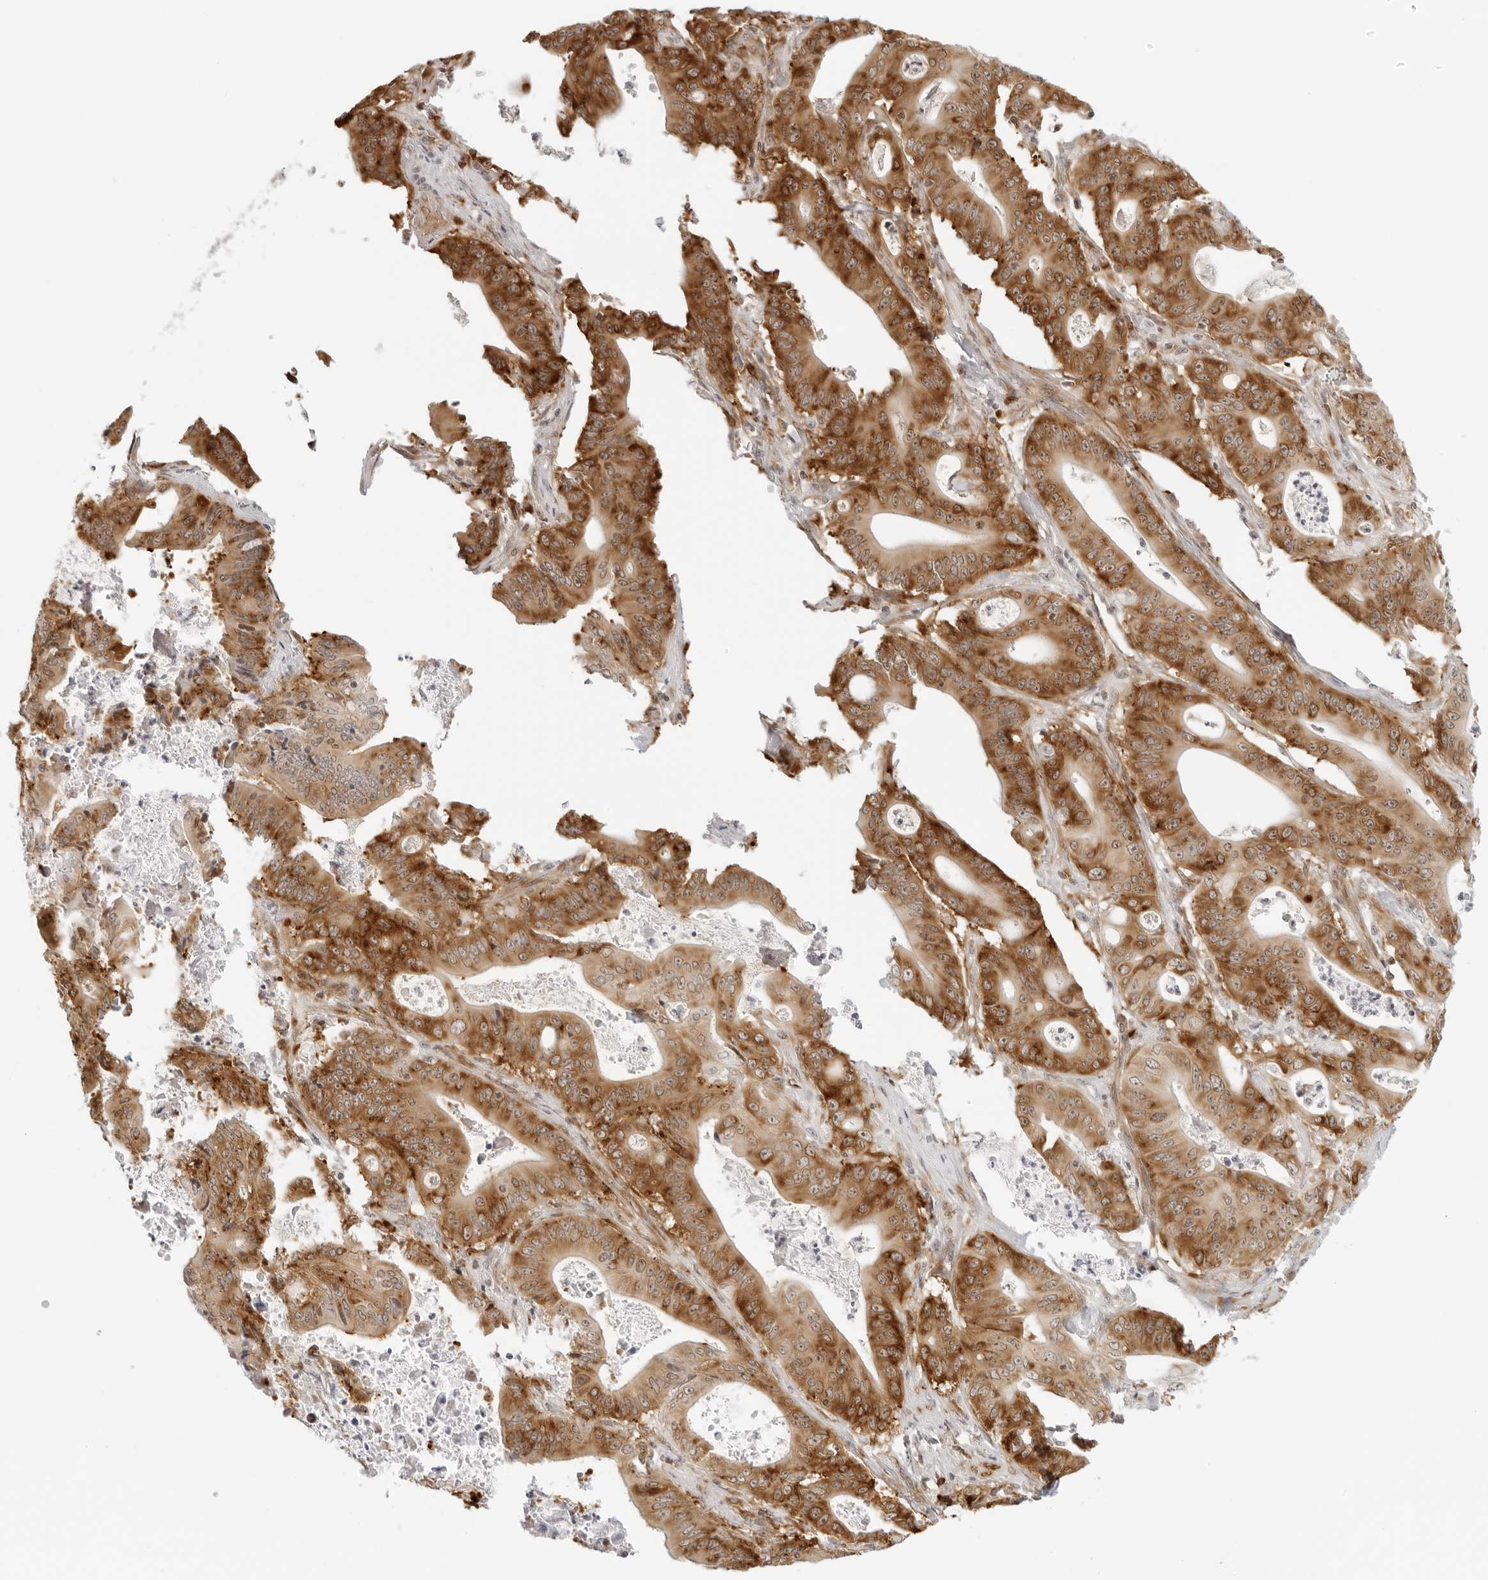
{"staining": {"intensity": "strong", "quantity": ">75%", "location": "cytoplasmic/membranous"}, "tissue": "pancreatic cancer", "cell_type": "Tumor cells", "image_type": "cancer", "snomed": [{"axis": "morphology", "description": "Normal tissue, NOS"}, {"axis": "topography", "description": "Lymph node"}], "caption": "The histopathology image reveals staining of pancreatic cancer, revealing strong cytoplasmic/membranous protein staining (brown color) within tumor cells.", "gene": "EIF4G1", "patient": {"sex": "male", "age": 62}}